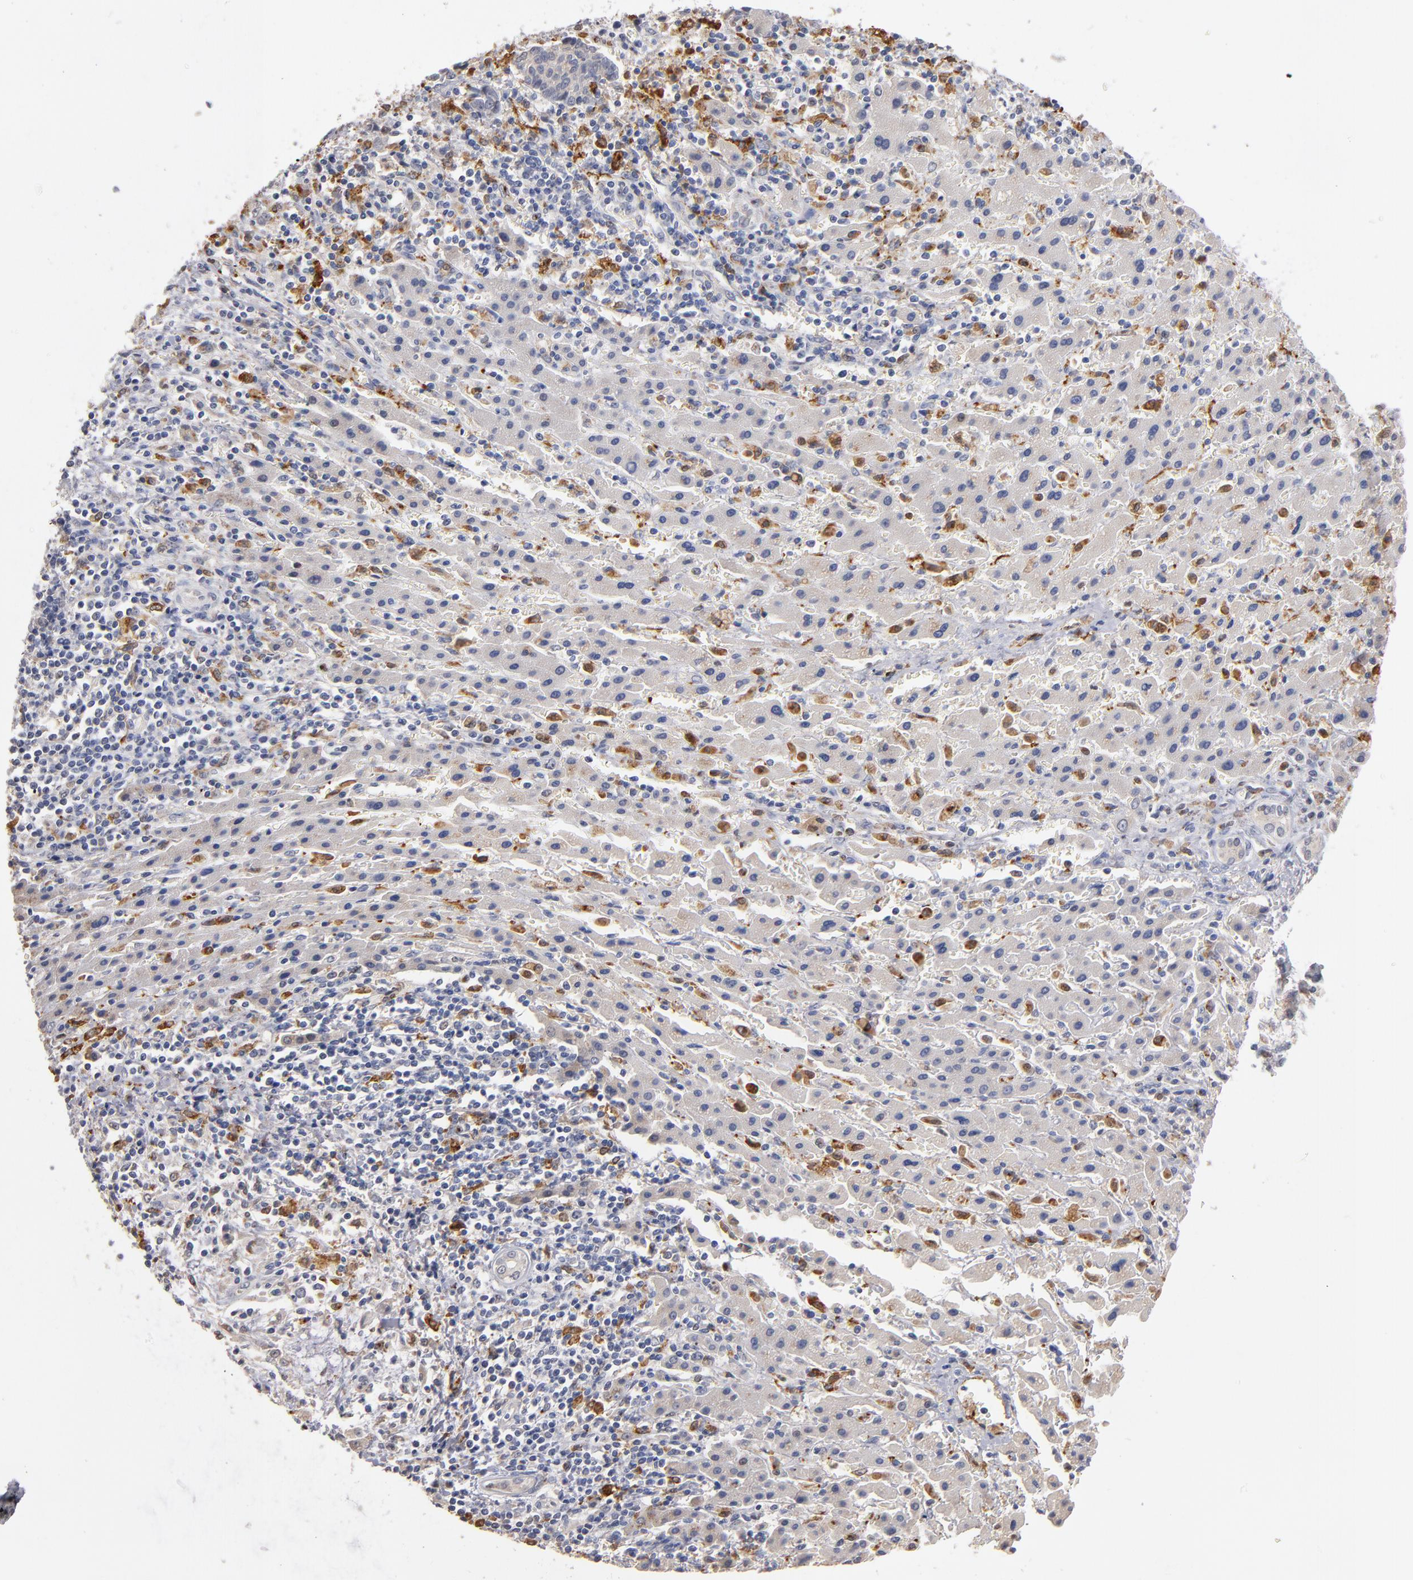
{"staining": {"intensity": "negative", "quantity": "none", "location": "none"}, "tissue": "liver cancer", "cell_type": "Tumor cells", "image_type": "cancer", "snomed": [{"axis": "morphology", "description": "Cholangiocarcinoma"}, {"axis": "topography", "description": "Liver"}], "caption": "Tumor cells are negative for protein expression in human liver cholangiocarcinoma. Nuclei are stained in blue.", "gene": "SELP", "patient": {"sex": "male", "age": 57}}